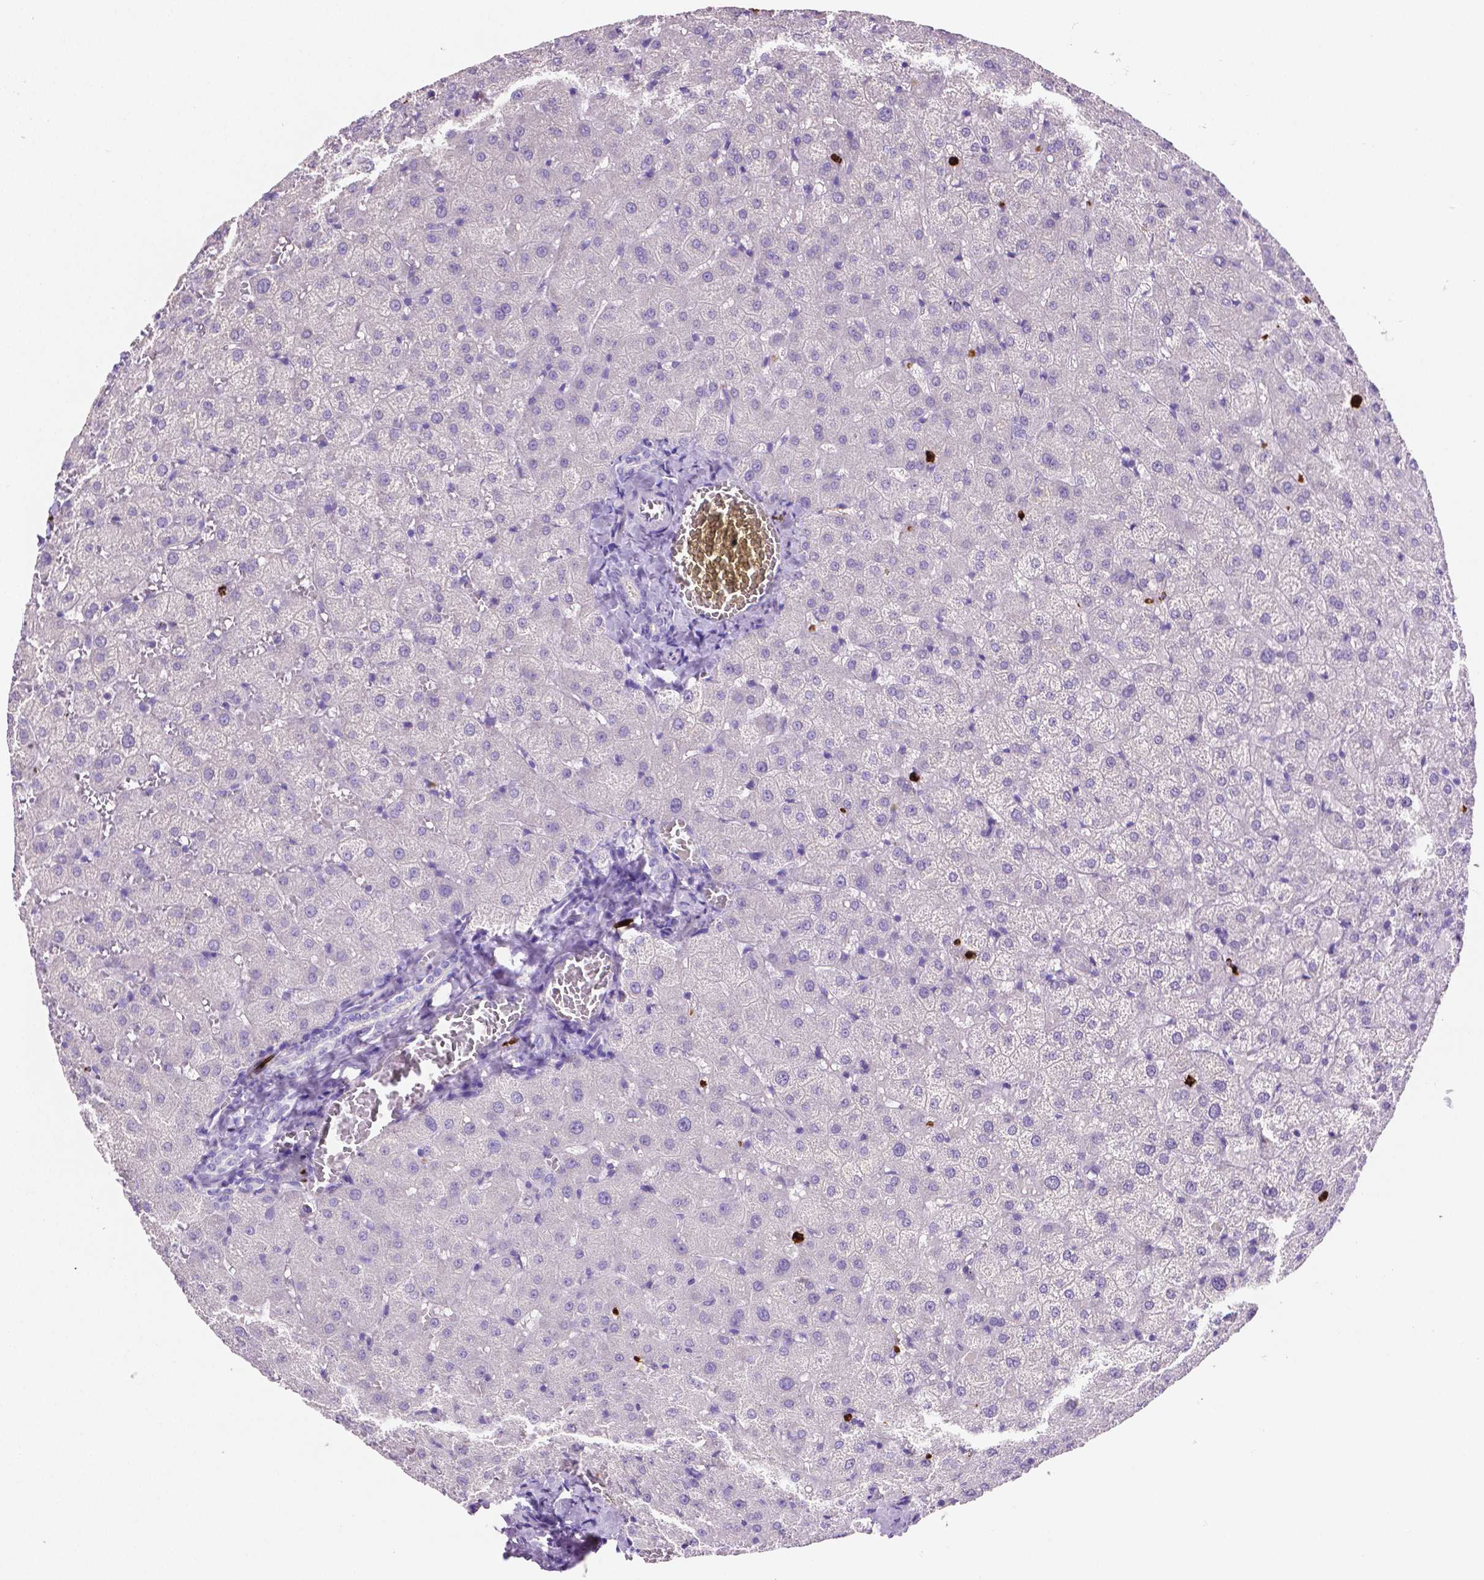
{"staining": {"intensity": "negative", "quantity": "none", "location": "none"}, "tissue": "liver", "cell_type": "Cholangiocytes", "image_type": "normal", "snomed": [{"axis": "morphology", "description": "Normal tissue, NOS"}, {"axis": "topography", "description": "Liver"}], "caption": "Immunohistochemistry (IHC) histopathology image of unremarkable liver: human liver stained with DAB (3,3'-diaminobenzidine) exhibits no significant protein expression in cholangiocytes.", "gene": "MMP9", "patient": {"sex": "female", "age": 50}}